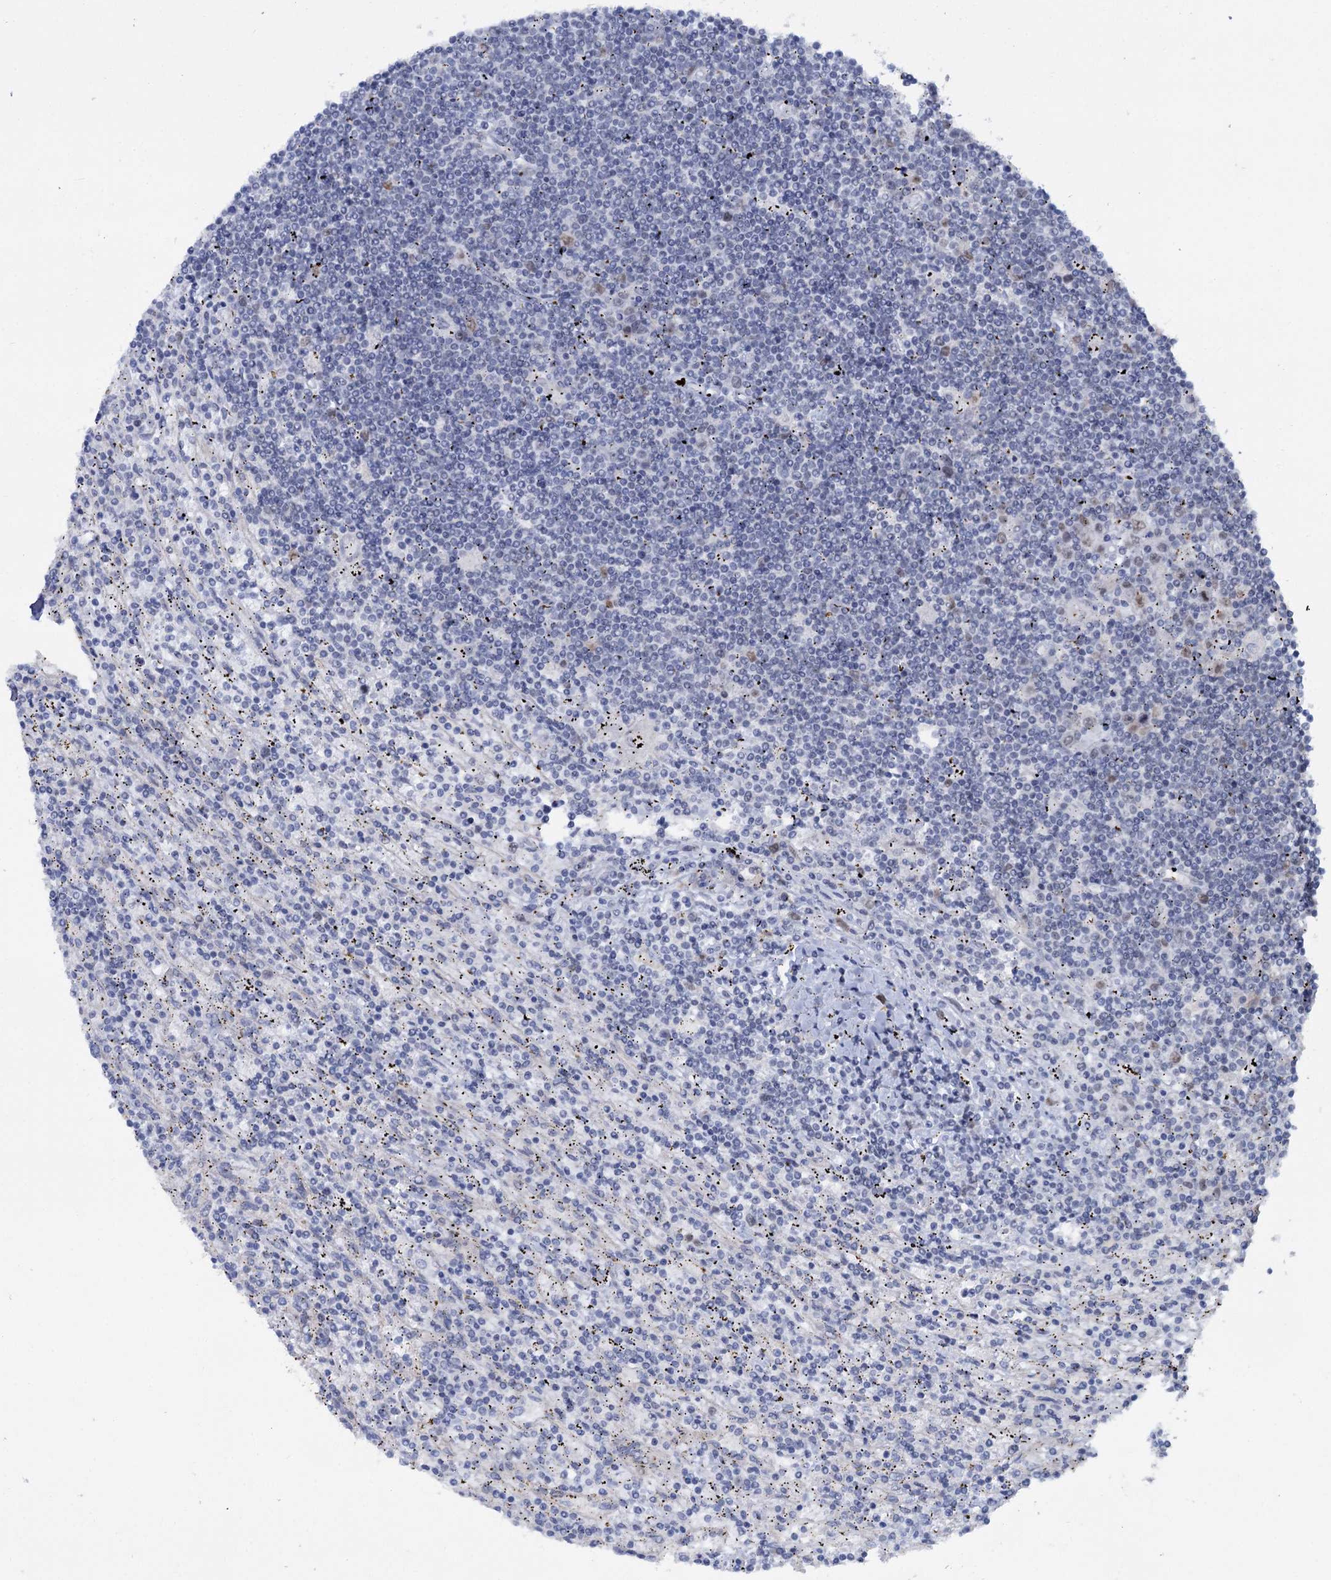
{"staining": {"intensity": "negative", "quantity": "none", "location": "none"}, "tissue": "lymphoma", "cell_type": "Tumor cells", "image_type": "cancer", "snomed": [{"axis": "morphology", "description": "Malignant lymphoma, non-Hodgkin's type, Low grade"}, {"axis": "topography", "description": "Spleen"}], "caption": "Immunohistochemistry (IHC) micrograph of neoplastic tissue: human low-grade malignant lymphoma, non-Hodgkin's type stained with DAB (3,3'-diaminobenzidine) reveals no significant protein positivity in tumor cells.", "gene": "FAM111B", "patient": {"sex": "male", "age": 76}}